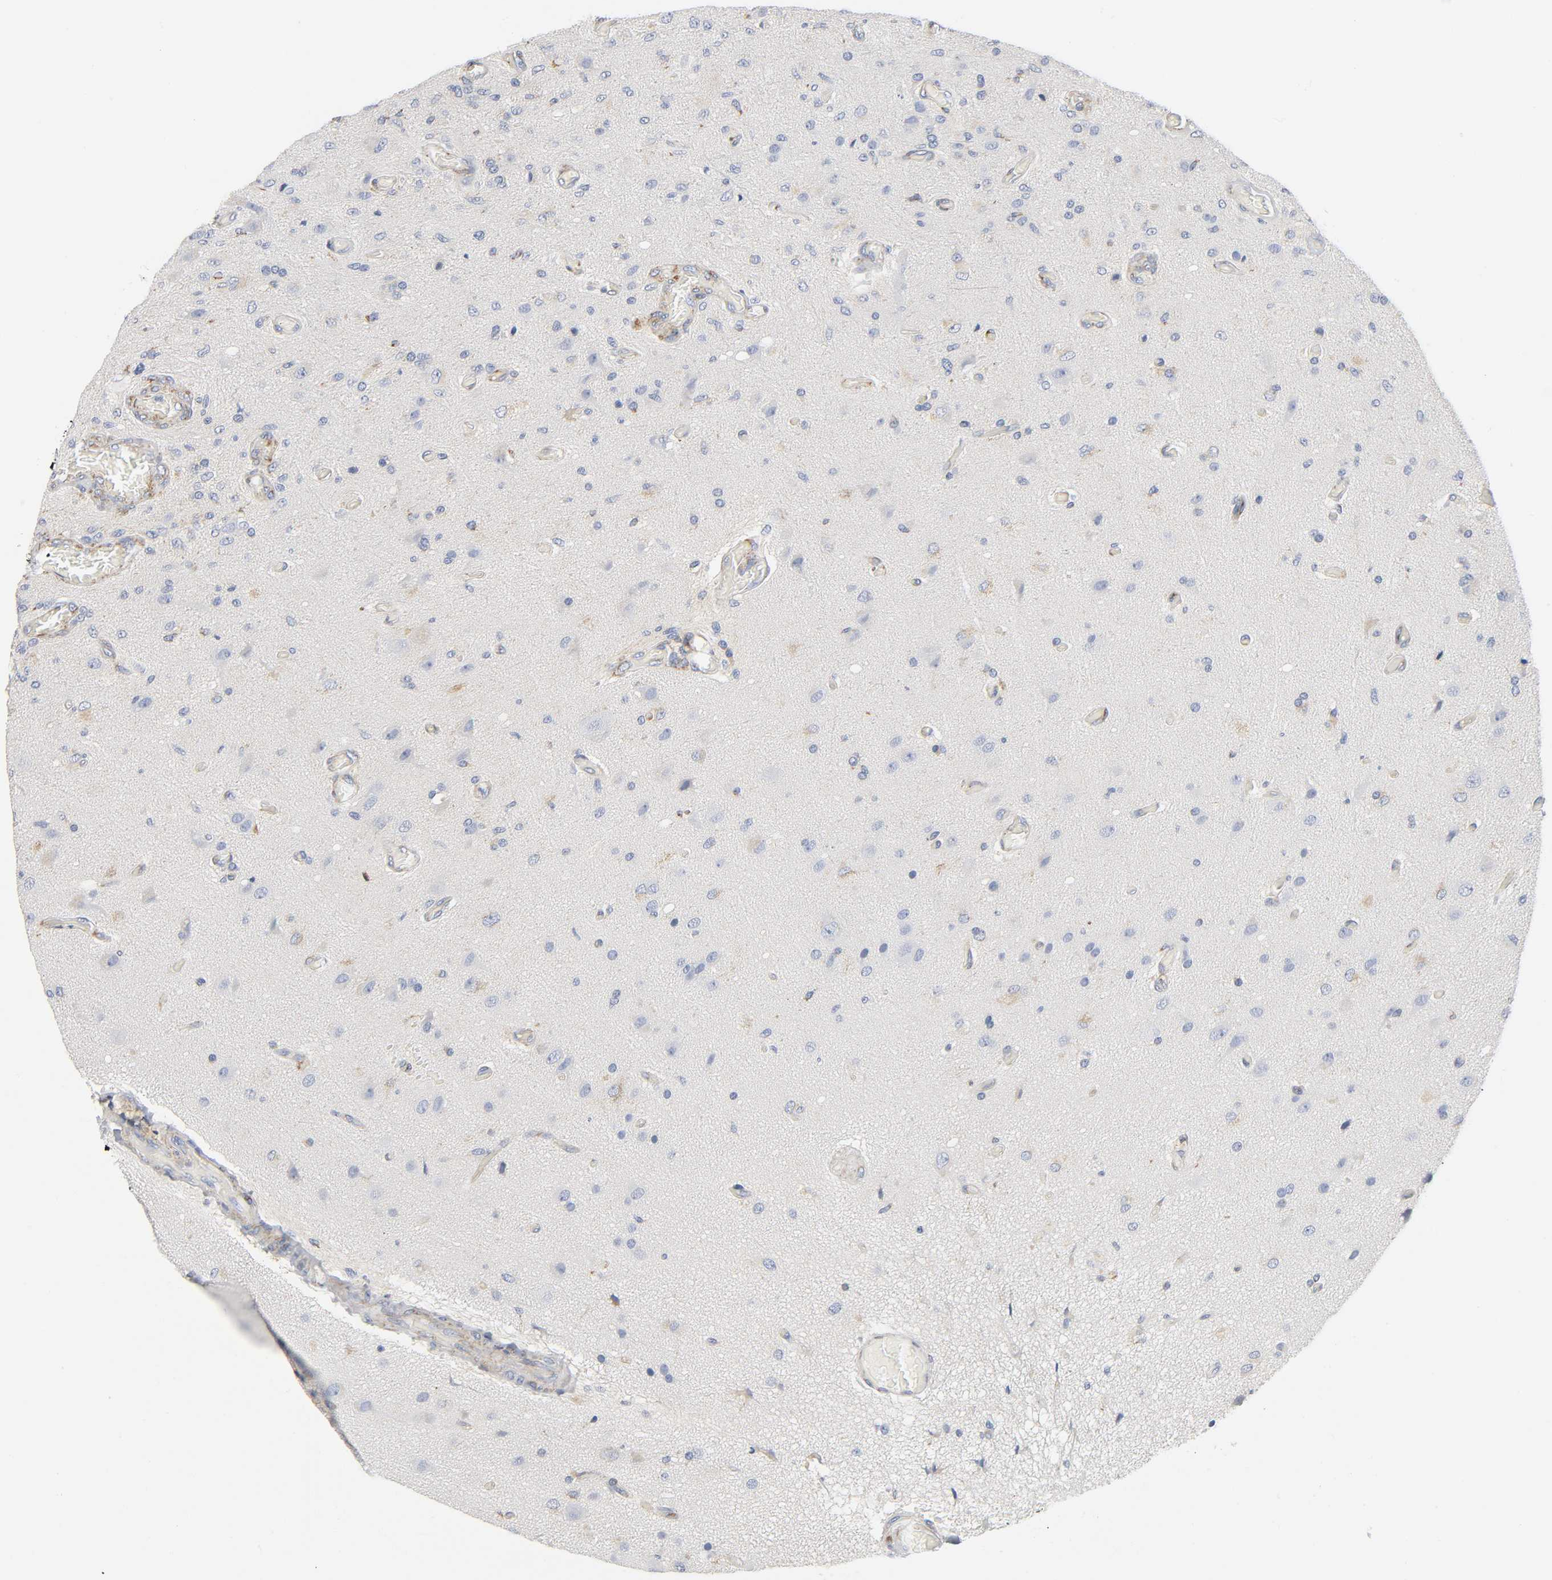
{"staining": {"intensity": "weak", "quantity": "<25%", "location": "cytoplasmic/membranous"}, "tissue": "glioma", "cell_type": "Tumor cells", "image_type": "cancer", "snomed": [{"axis": "morphology", "description": "Normal tissue, NOS"}, {"axis": "morphology", "description": "Glioma, malignant, High grade"}, {"axis": "topography", "description": "Cerebral cortex"}], "caption": "Glioma was stained to show a protein in brown. There is no significant positivity in tumor cells.", "gene": "BAK1", "patient": {"sex": "male", "age": 77}}